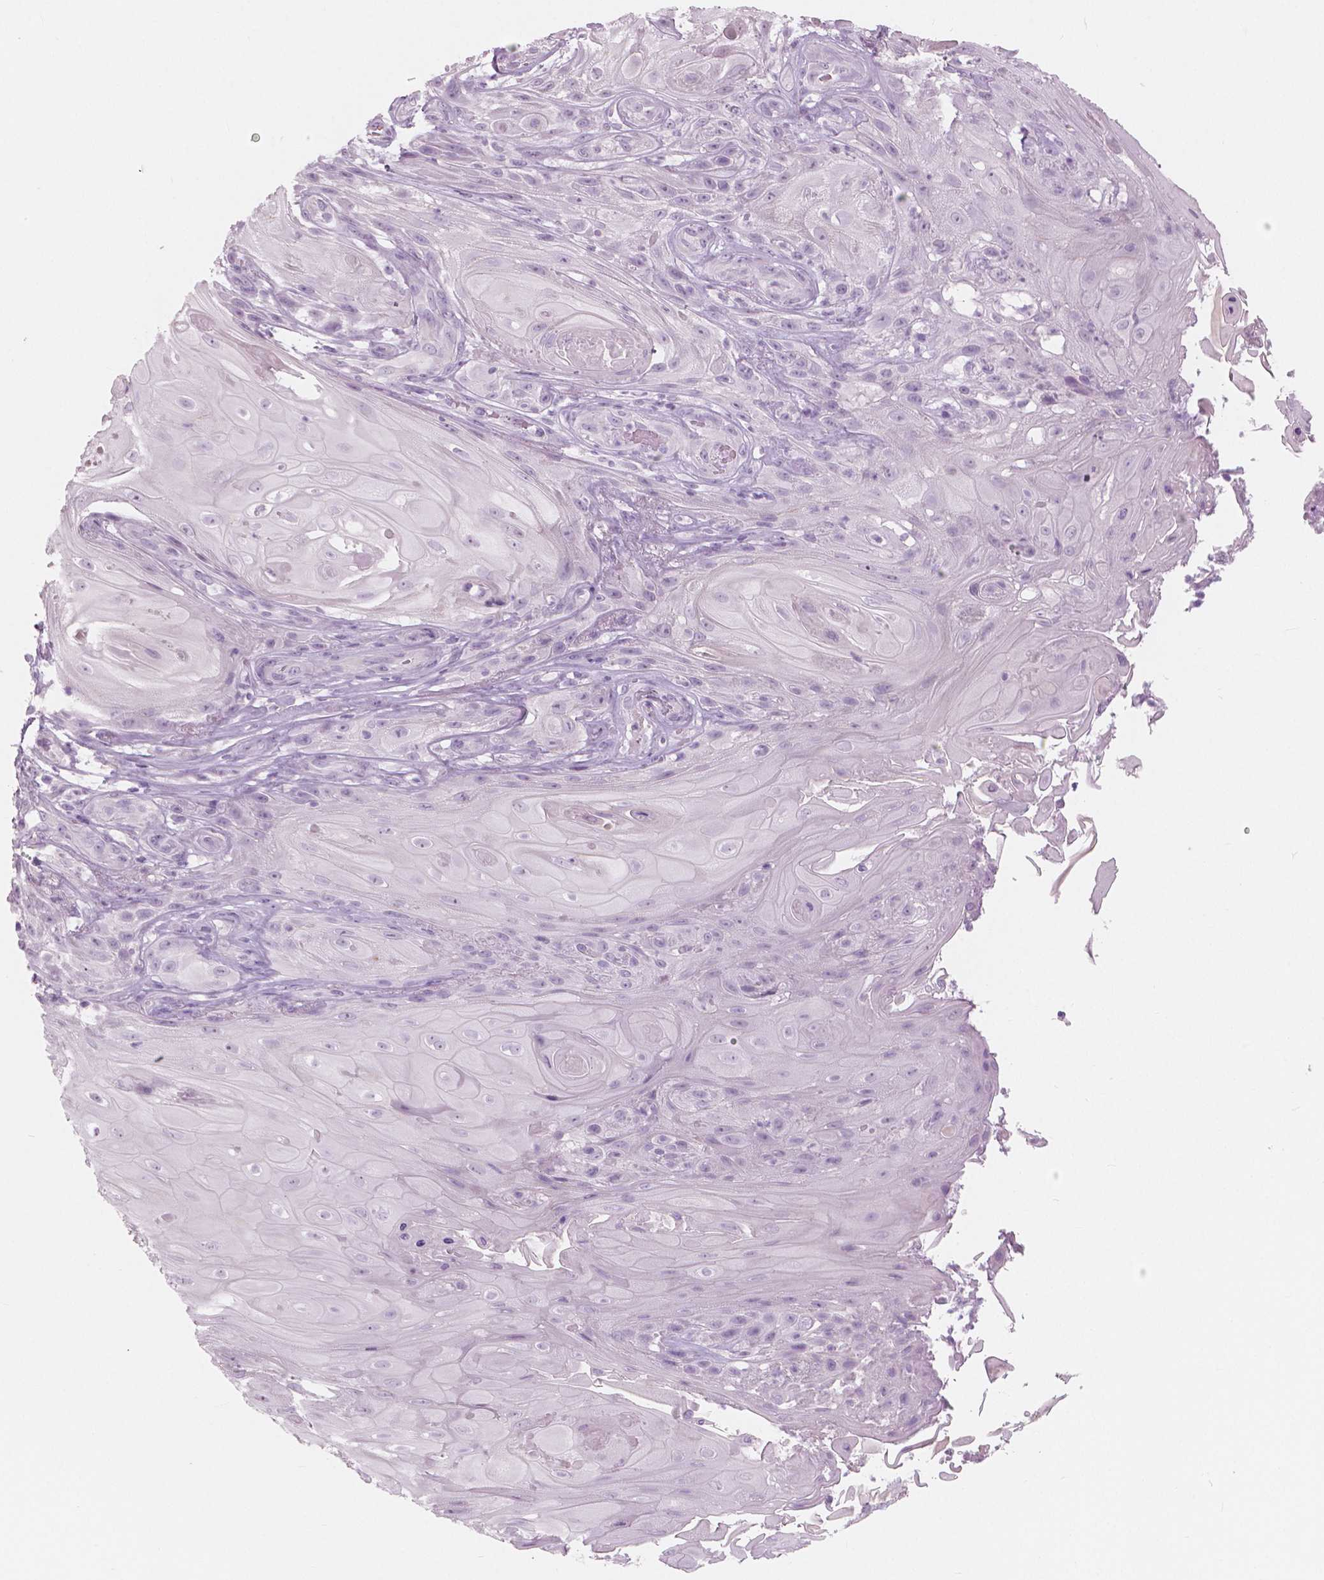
{"staining": {"intensity": "negative", "quantity": "none", "location": "none"}, "tissue": "skin cancer", "cell_type": "Tumor cells", "image_type": "cancer", "snomed": [{"axis": "morphology", "description": "Squamous cell carcinoma, NOS"}, {"axis": "topography", "description": "Skin"}], "caption": "The histopathology image displays no staining of tumor cells in skin cancer.", "gene": "A4GNT", "patient": {"sex": "male", "age": 62}}